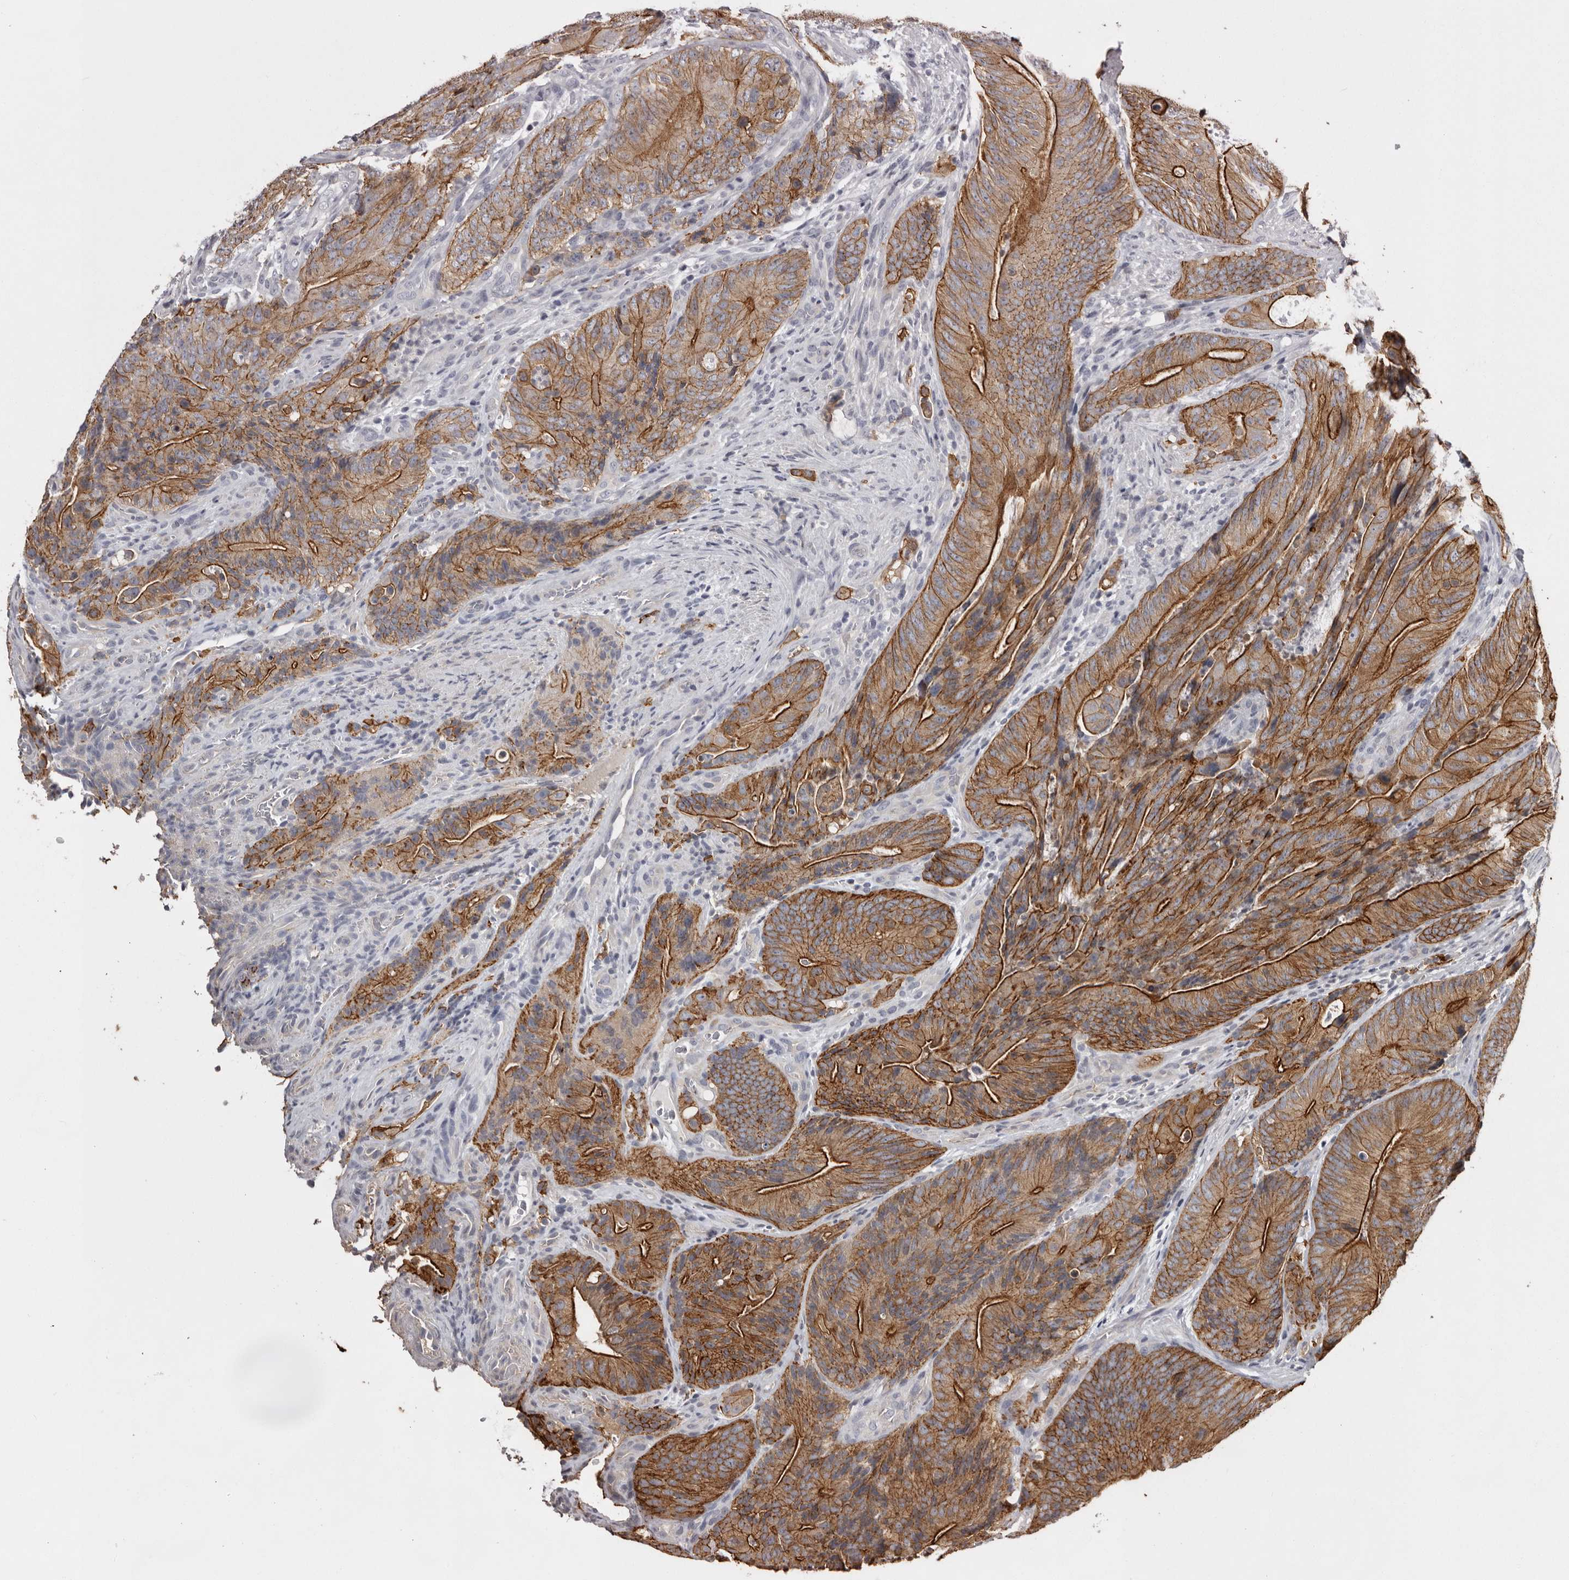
{"staining": {"intensity": "strong", "quantity": ">75%", "location": "cytoplasmic/membranous"}, "tissue": "colorectal cancer", "cell_type": "Tumor cells", "image_type": "cancer", "snomed": [{"axis": "morphology", "description": "Normal tissue, NOS"}, {"axis": "topography", "description": "Colon"}], "caption": "Colorectal cancer stained with a protein marker exhibits strong staining in tumor cells.", "gene": "LAD1", "patient": {"sex": "female", "age": 82}}